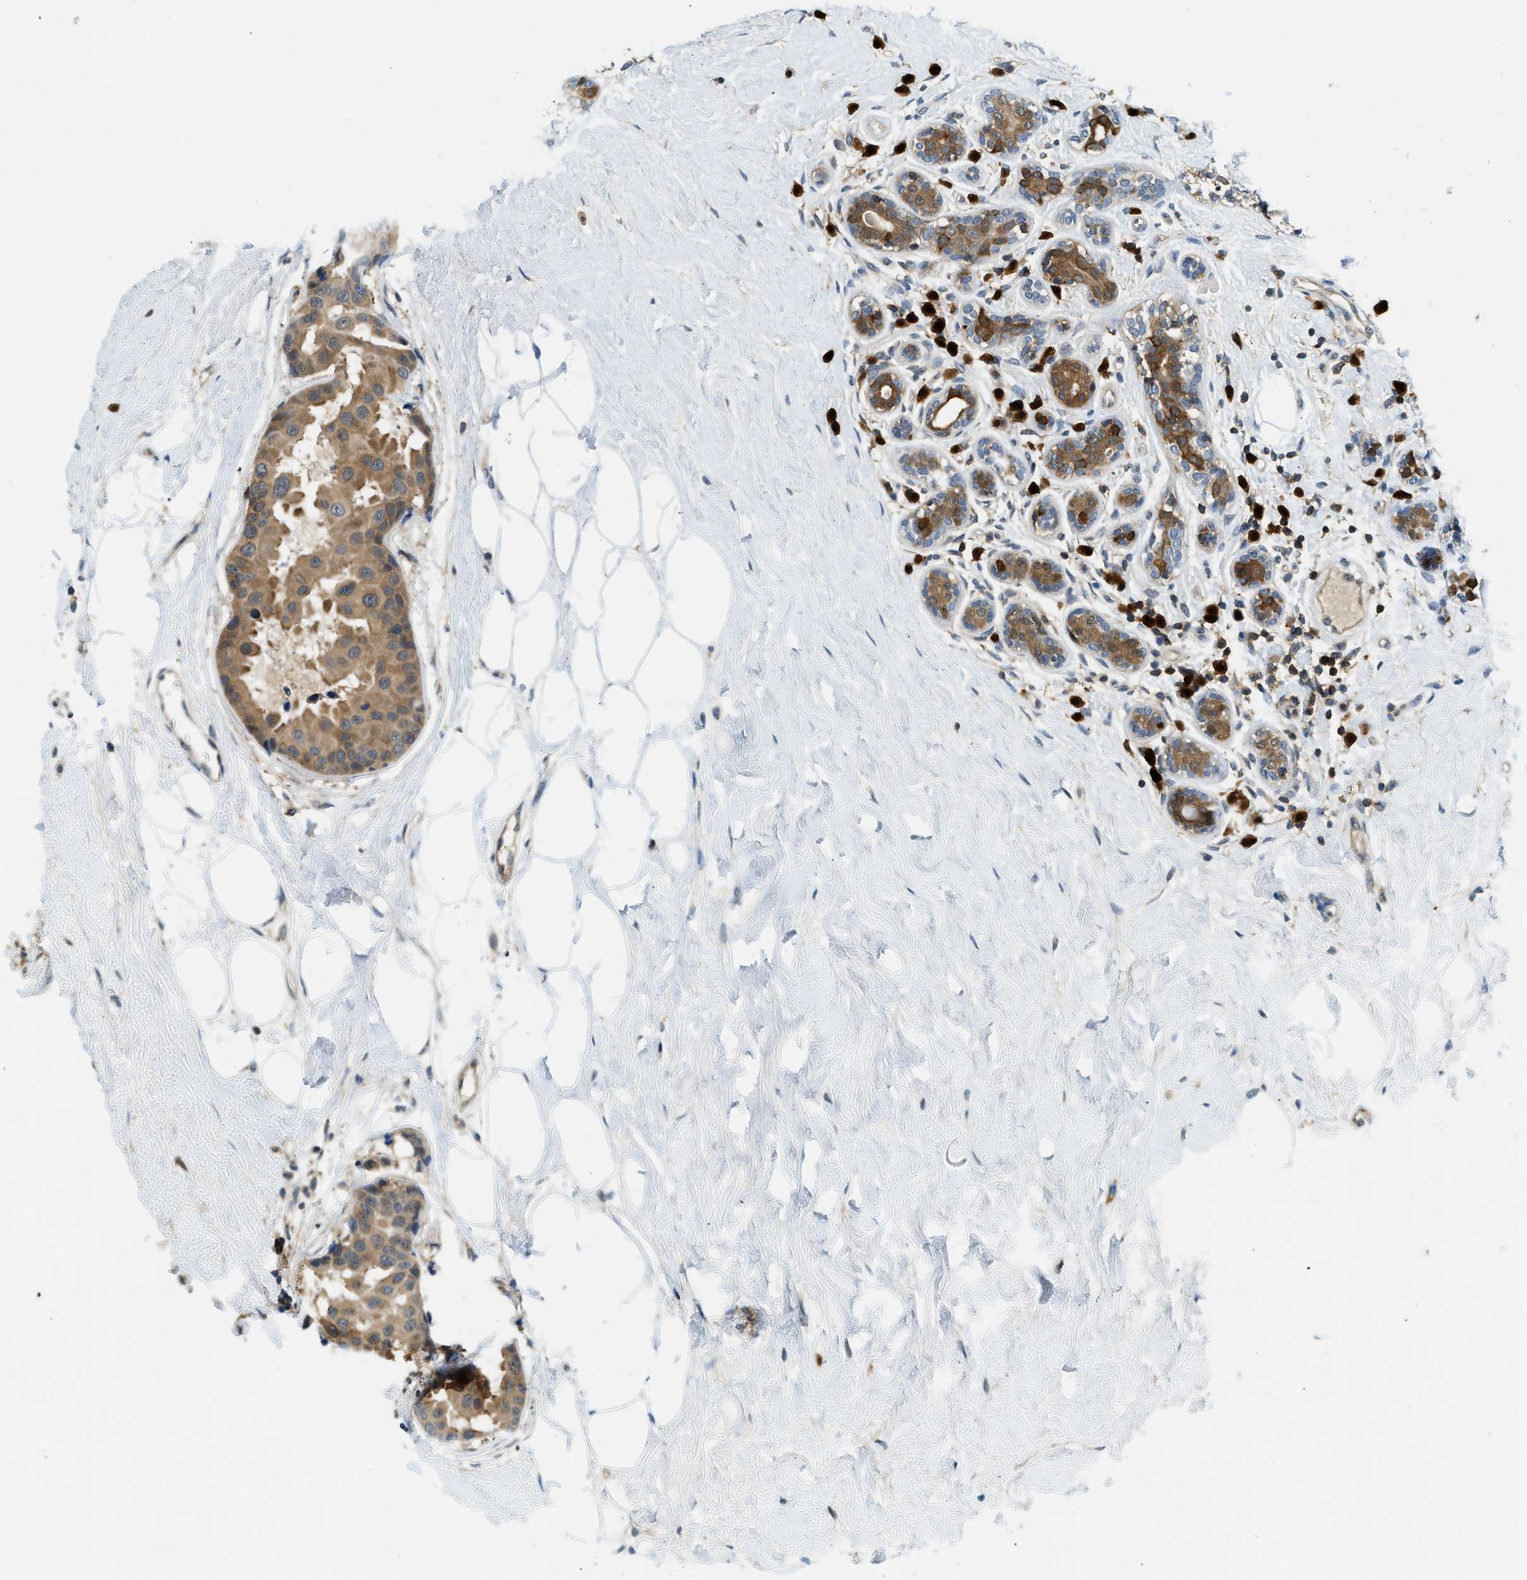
{"staining": {"intensity": "moderate", "quantity": ">75%", "location": "cytoplasmic/membranous"}, "tissue": "breast cancer", "cell_type": "Tumor cells", "image_type": "cancer", "snomed": [{"axis": "morphology", "description": "Normal tissue, NOS"}, {"axis": "morphology", "description": "Duct carcinoma"}, {"axis": "topography", "description": "Breast"}], "caption": "There is medium levels of moderate cytoplasmic/membranous positivity in tumor cells of breast cancer (intraductal carcinoma), as demonstrated by immunohistochemical staining (brown color).", "gene": "GMPPB", "patient": {"sex": "female", "age": 39}}